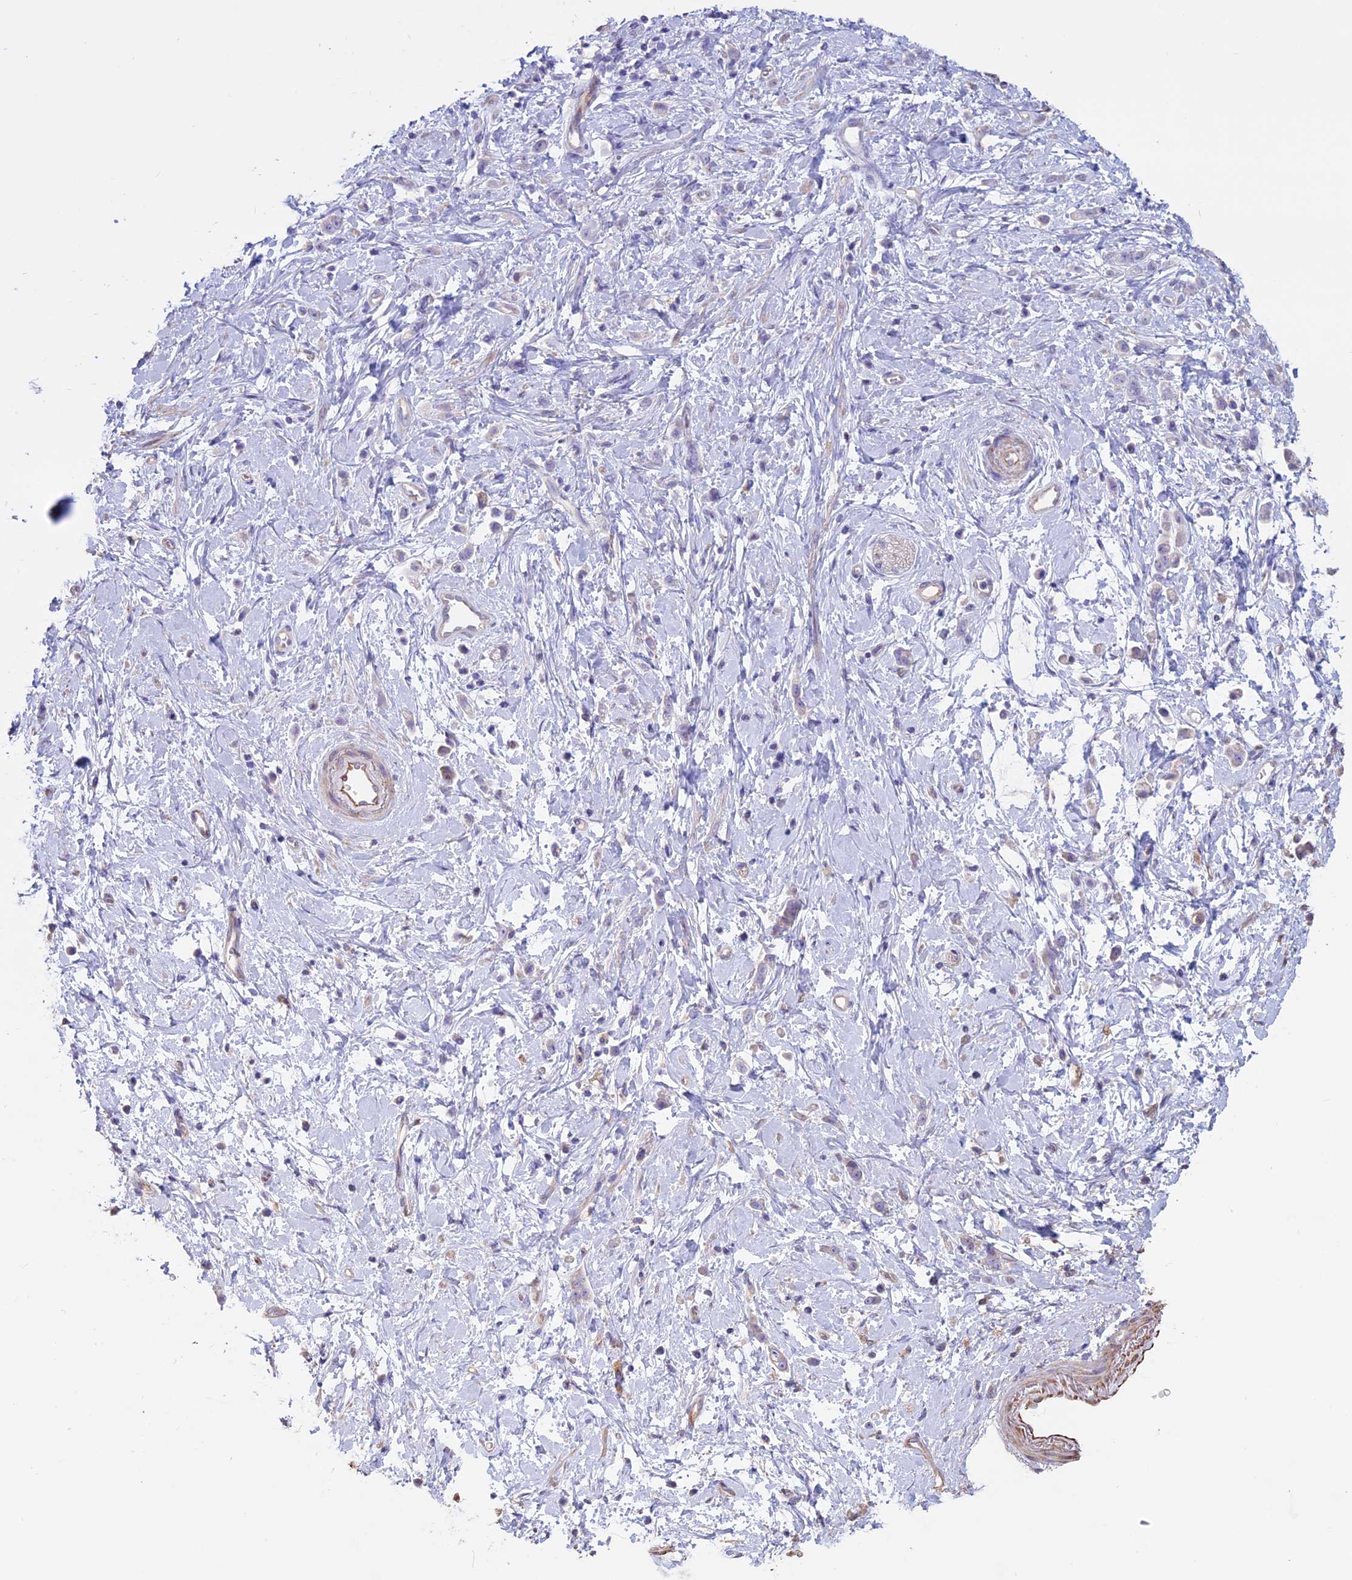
{"staining": {"intensity": "negative", "quantity": "none", "location": "none"}, "tissue": "stomach cancer", "cell_type": "Tumor cells", "image_type": "cancer", "snomed": [{"axis": "morphology", "description": "Adenocarcinoma, NOS"}, {"axis": "topography", "description": "Stomach"}], "caption": "Tumor cells show no significant expression in adenocarcinoma (stomach).", "gene": "CCDC148", "patient": {"sex": "female", "age": 60}}